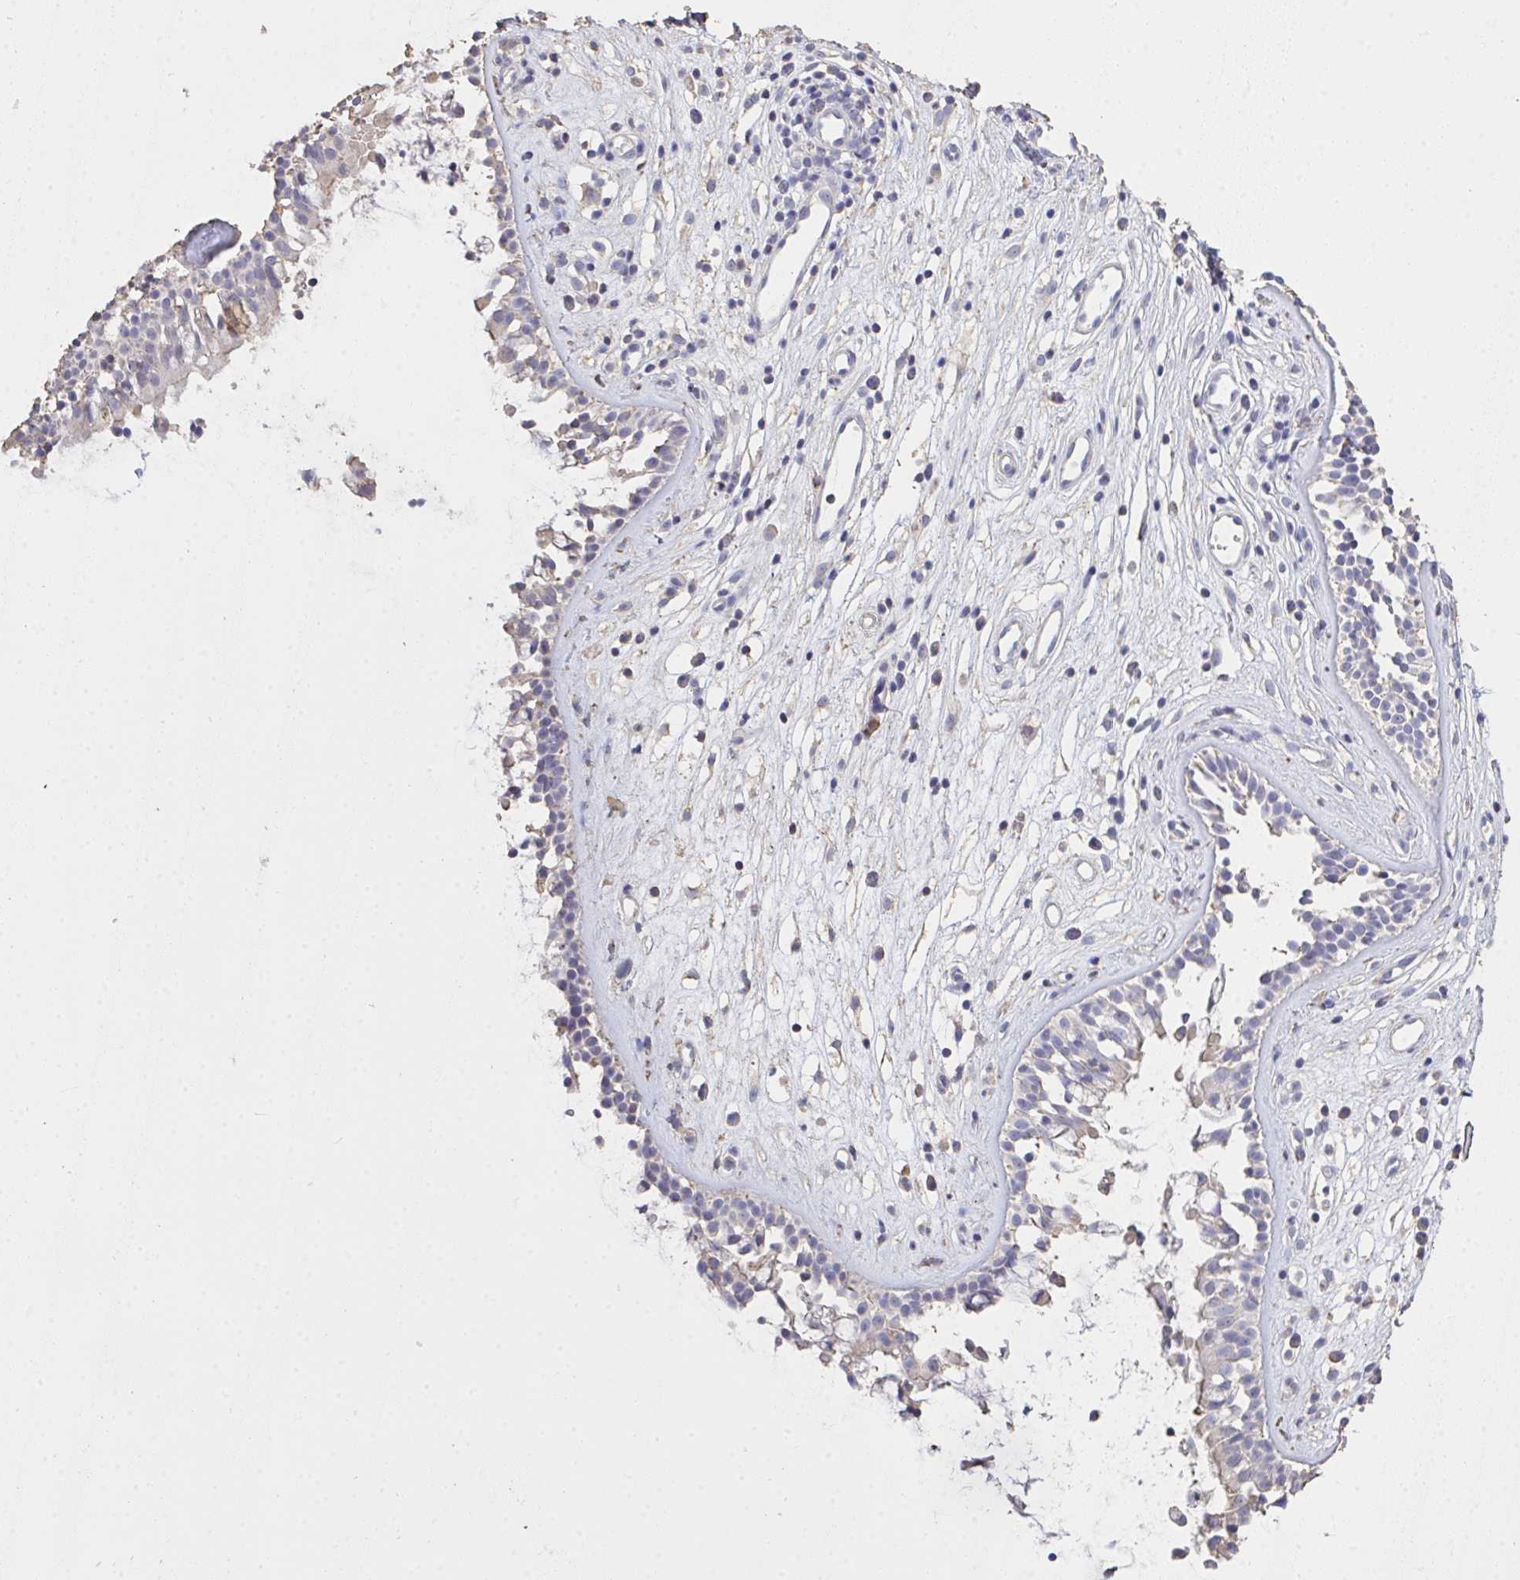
{"staining": {"intensity": "negative", "quantity": "none", "location": "none"}, "tissue": "nasopharynx", "cell_type": "Respiratory epithelial cells", "image_type": "normal", "snomed": [{"axis": "morphology", "description": "Normal tissue, NOS"}, {"axis": "topography", "description": "Nasopharynx"}], "caption": "This is a micrograph of immunohistochemistry (IHC) staining of benign nasopharynx, which shows no staining in respiratory epithelial cells. (DAB IHC with hematoxylin counter stain).", "gene": "IL23R", "patient": {"sex": "male", "age": 32}}